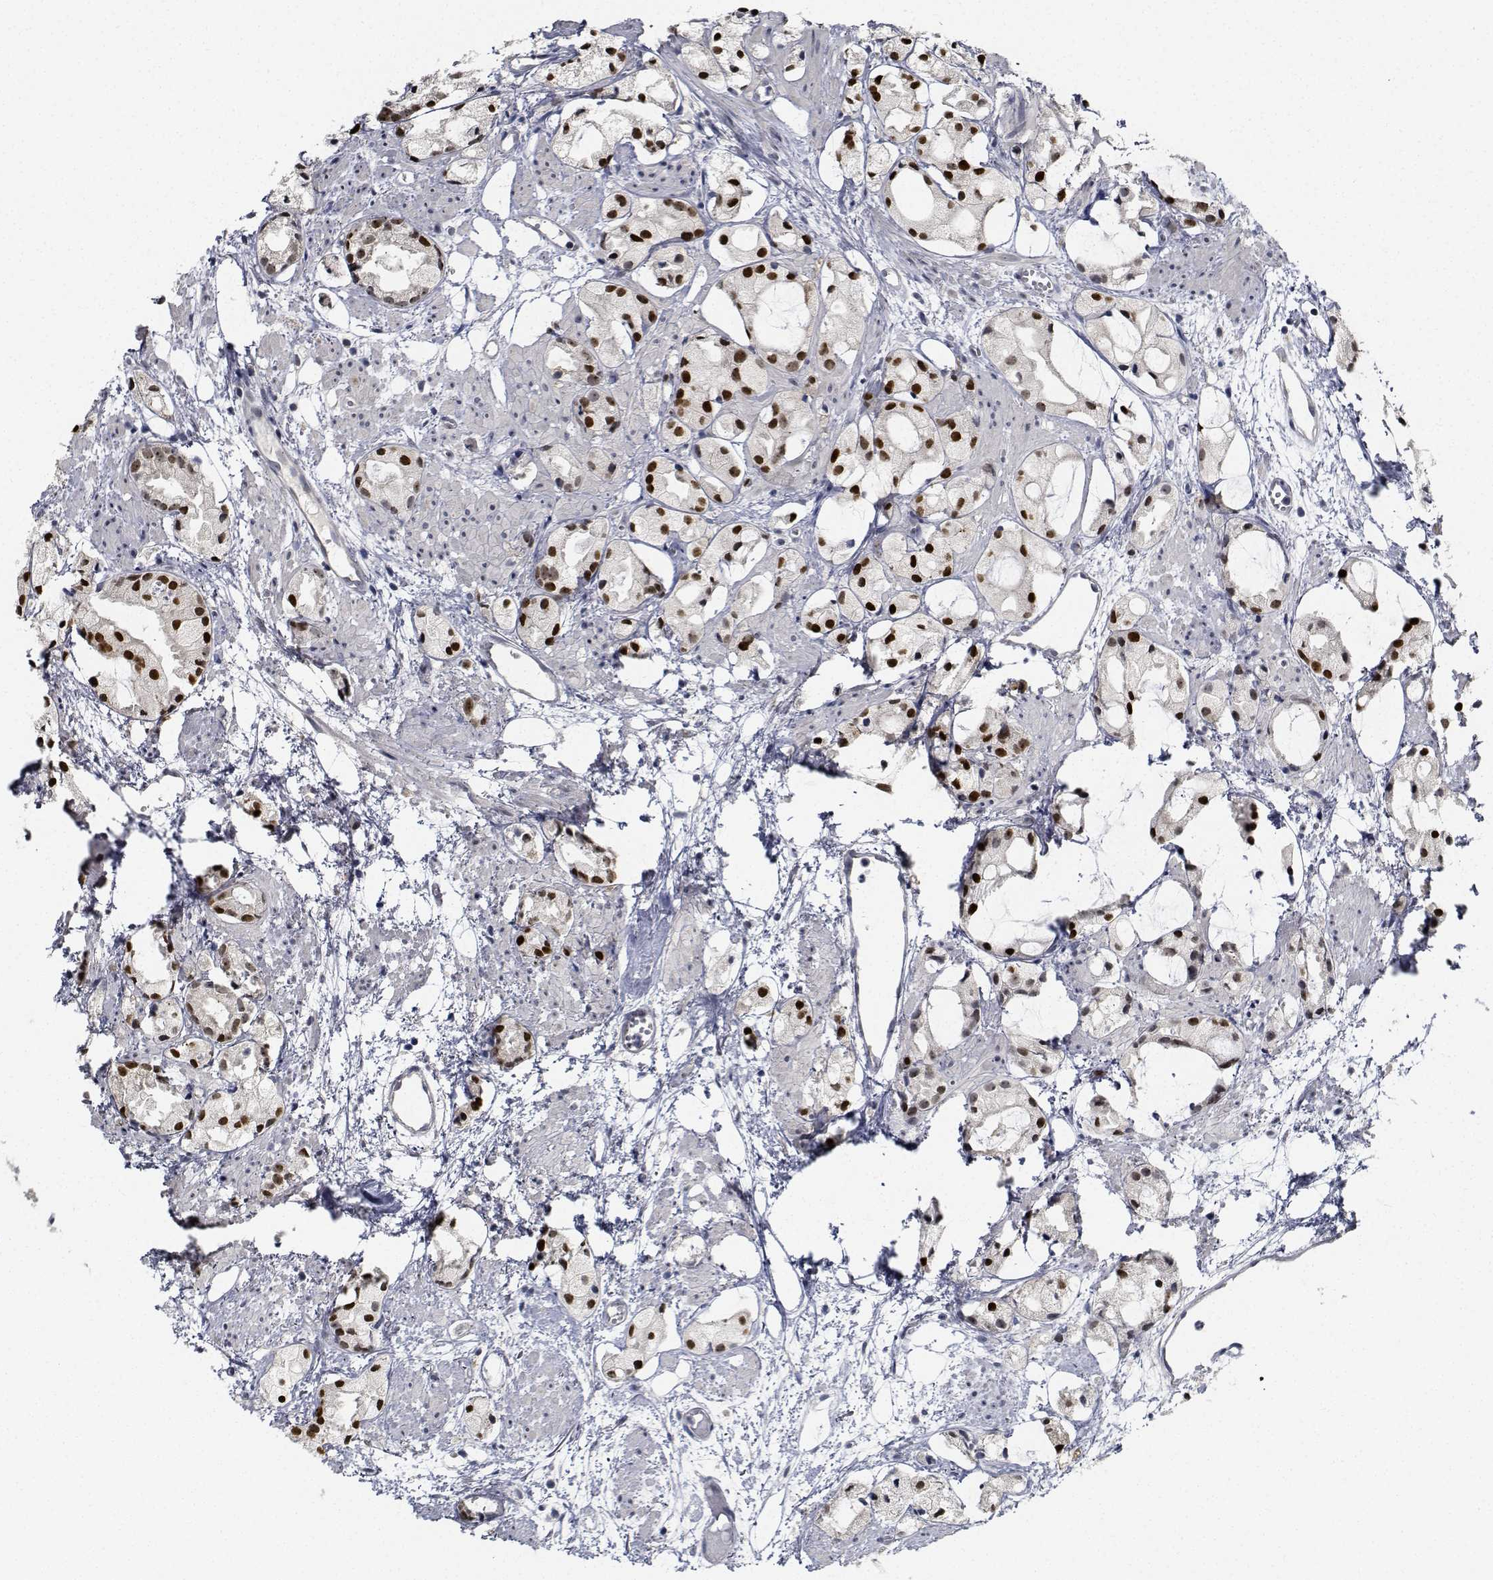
{"staining": {"intensity": "strong", "quantity": ">75%", "location": "nuclear"}, "tissue": "prostate cancer", "cell_type": "Tumor cells", "image_type": "cancer", "snomed": [{"axis": "morphology", "description": "Adenocarcinoma, High grade"}, {"axis": "topography", "description": "Prostate"}], "caption": "Human prostate cancer stained with a brown dye demonstrates strong nuclear positive staining in approximately >75% of tumor cells.", "gene": "NVL", "patient": {"sex": "male", "age": 85}}